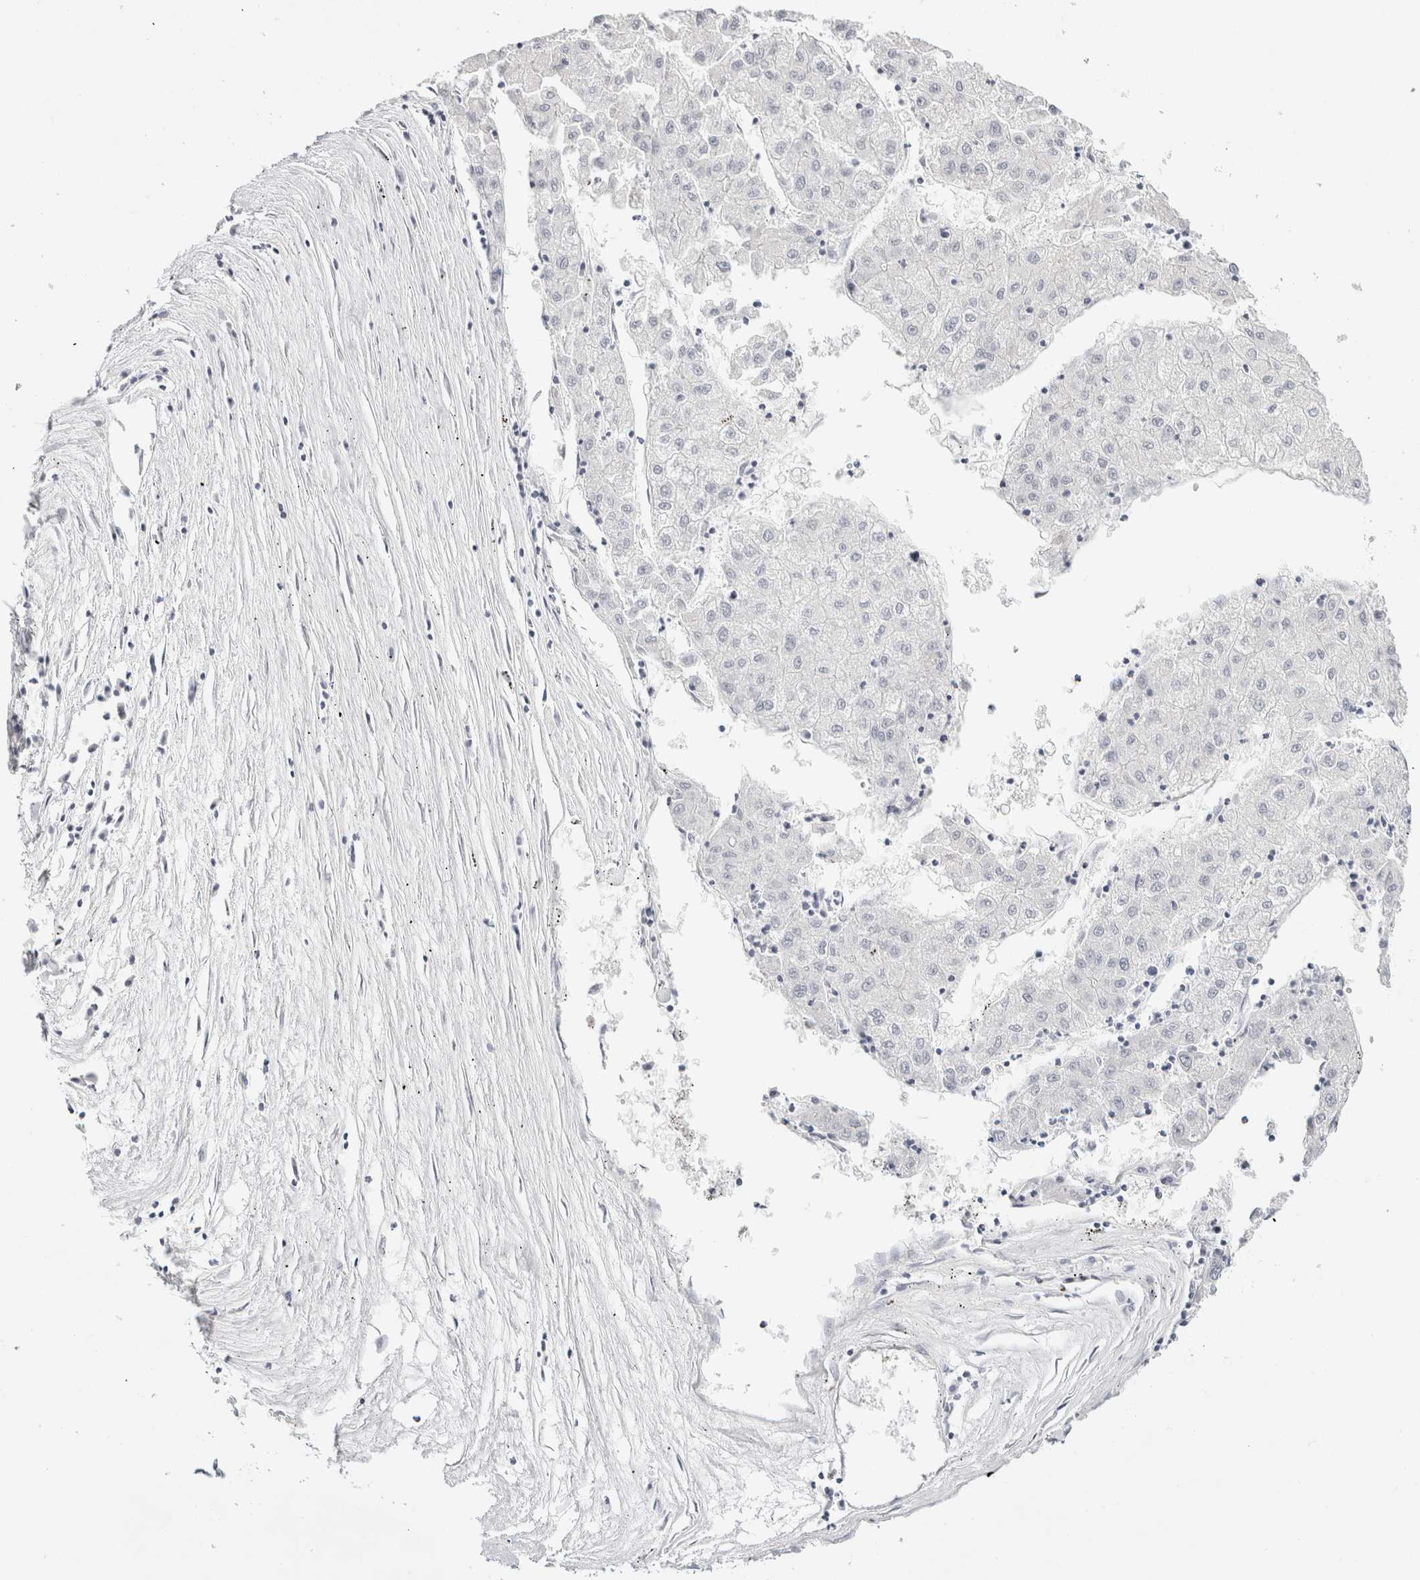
{"staining": {"intensity": "negative", "quantity": "none", "location": "none"}, "tissue": "liver cancer", "cell_type": "Tumor cells", "image_type": "cancer", "snomed": [{"axis": "morphology", "description": "Carcinoma, Hepatocellular, NOS"}, {"axis": "topography", "description": "Liver"}], "caption": "Immunohistochemical staining of liver cancer (hepatocellular carcinoma) reveals no significant expression in tumor cells.", "gene": "GARIN1A", "patient": {"sex": "male", "age": 72}}